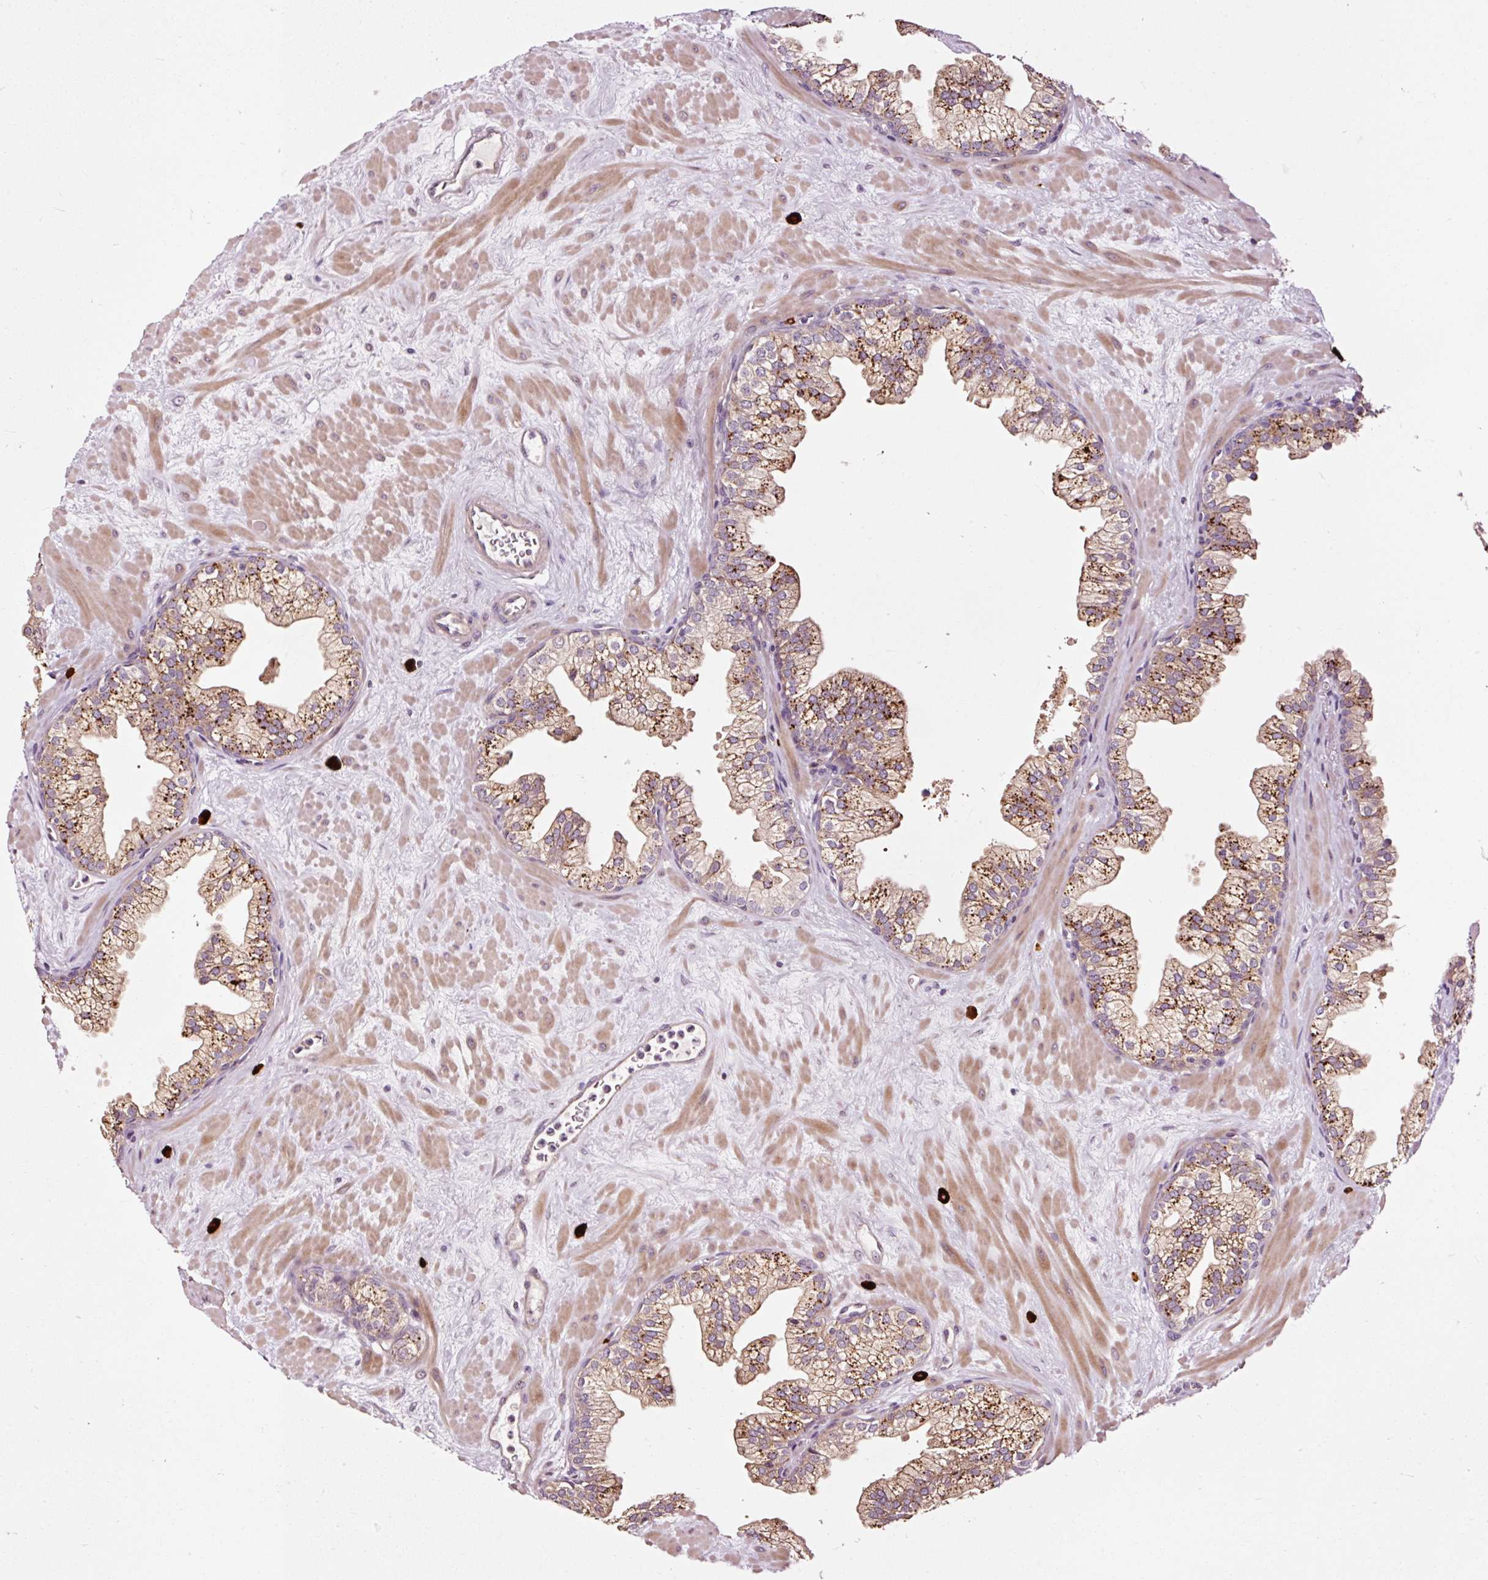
{"staining": {"intensity": "strong", "quantity": "25%-75%", "location": "cytoplasmic/membranous"}, "tissue": "prostate", "cell_type": "Glandular cells", "image_type": "normal", "snomed": [{"axis": "morphology", "description": "Normal tissue, NOS"}, {"axis": "topography", "description": "Prostate"}, {"axis": "topography", "description": "Peripheral nerve tissue"}], "caption": "The micrograph shows a brown stain indicating the presence of a protein in the cytoplasmic/membranous of glandular cells in prostate.", "gene": "UTP14A", "patient": {"sex": "male", "age": 61}}